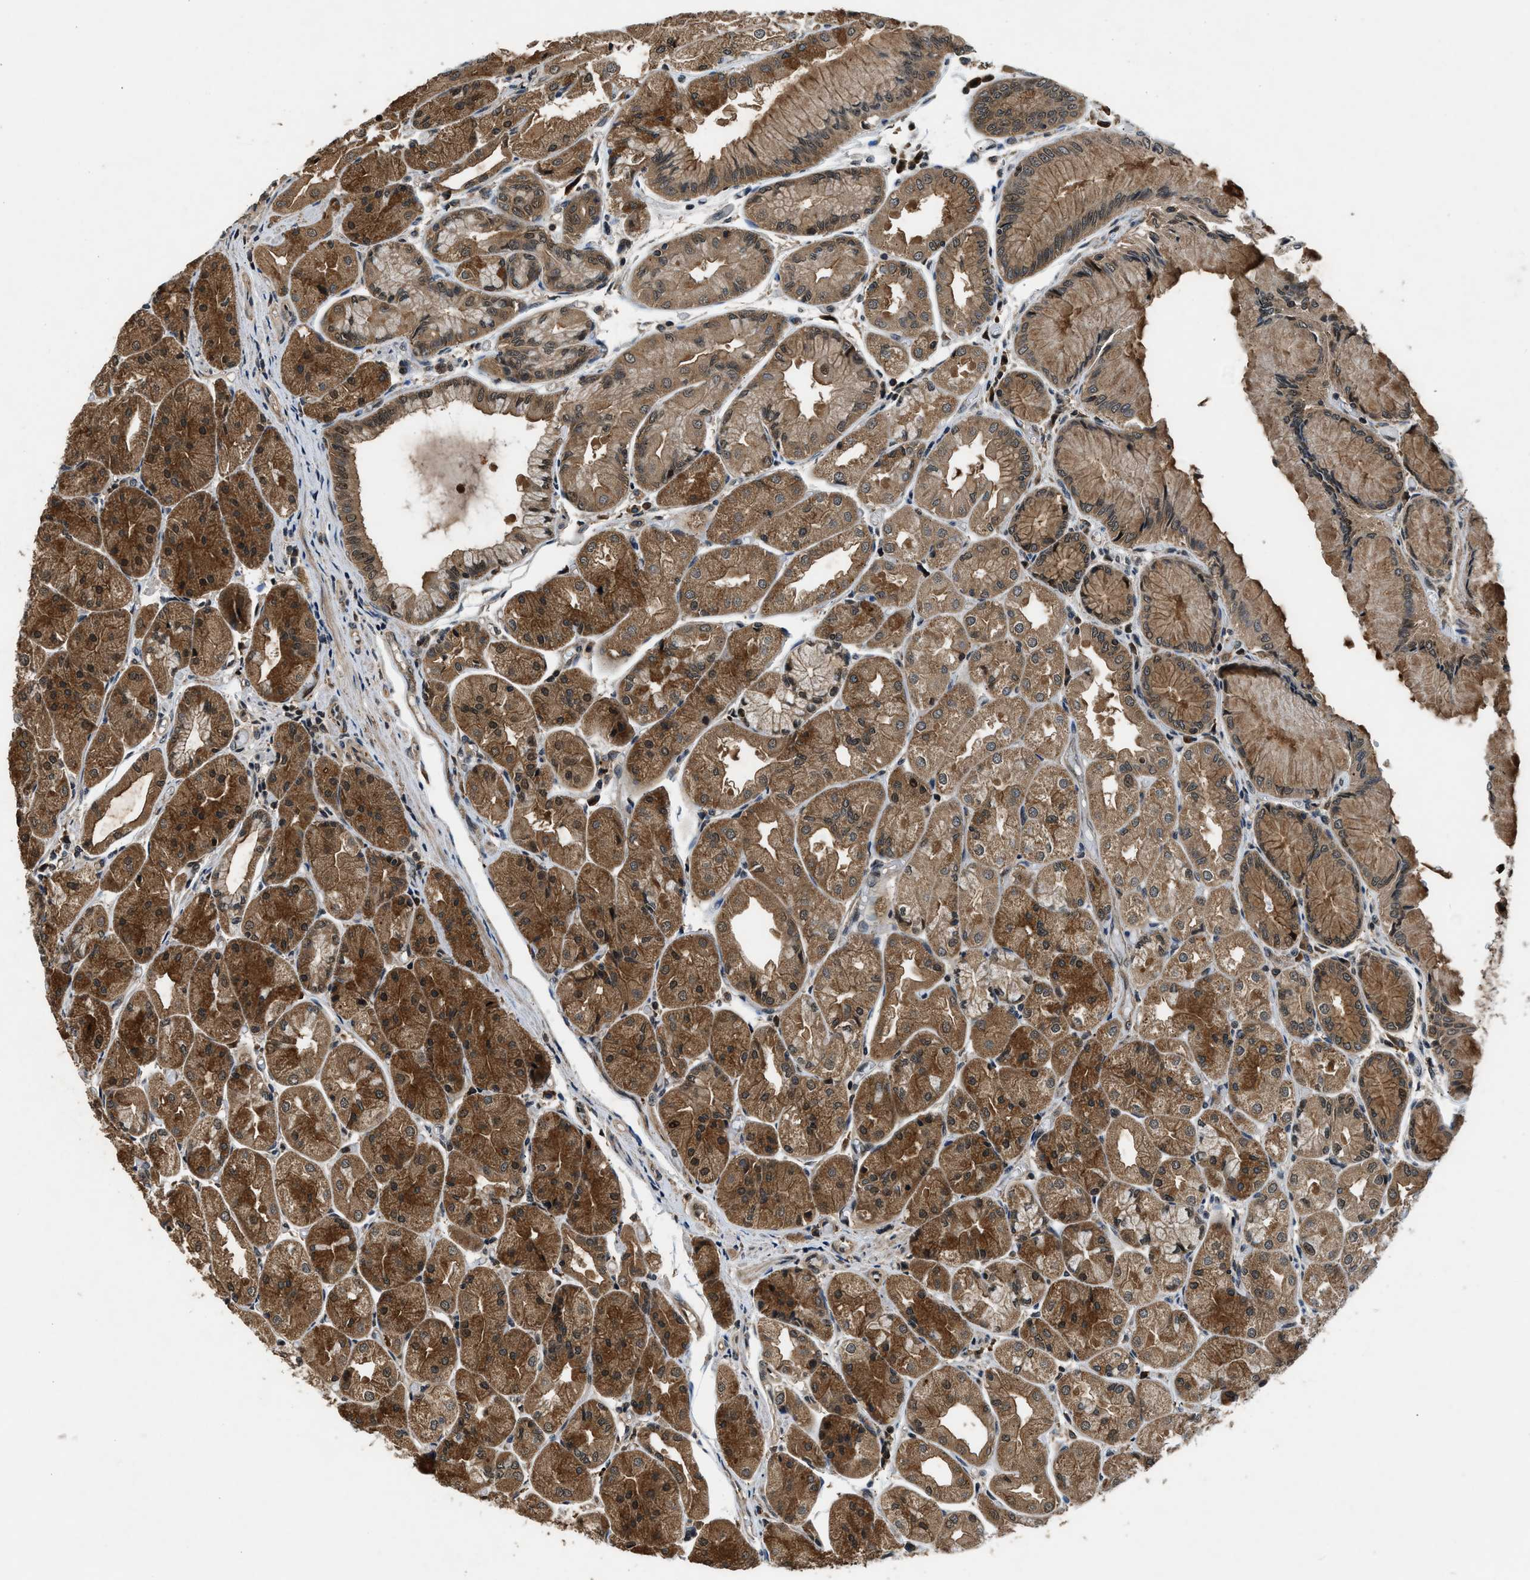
{"staining": {"intensity": "strong", "quantity": ">75%", "location": "cytoplasmic/membranous"}, "tissue": "stomach", "cell_type": "Glandular cells", "image_type": "normal", "snomed": [{"axis": "morphology", "description": "Normal tissue, NOS"}, {"axis": "topography", "description": "Stomach, upper"}], "caption": "Protein staining by immunohistochemistry (IHC) reveals strong cytoplasmic/membranous staining in approximately >75% of glandular cells in normal stomach.", "gene": "RPS6KB1", "patient": {"sex": "male", "age": 72}}